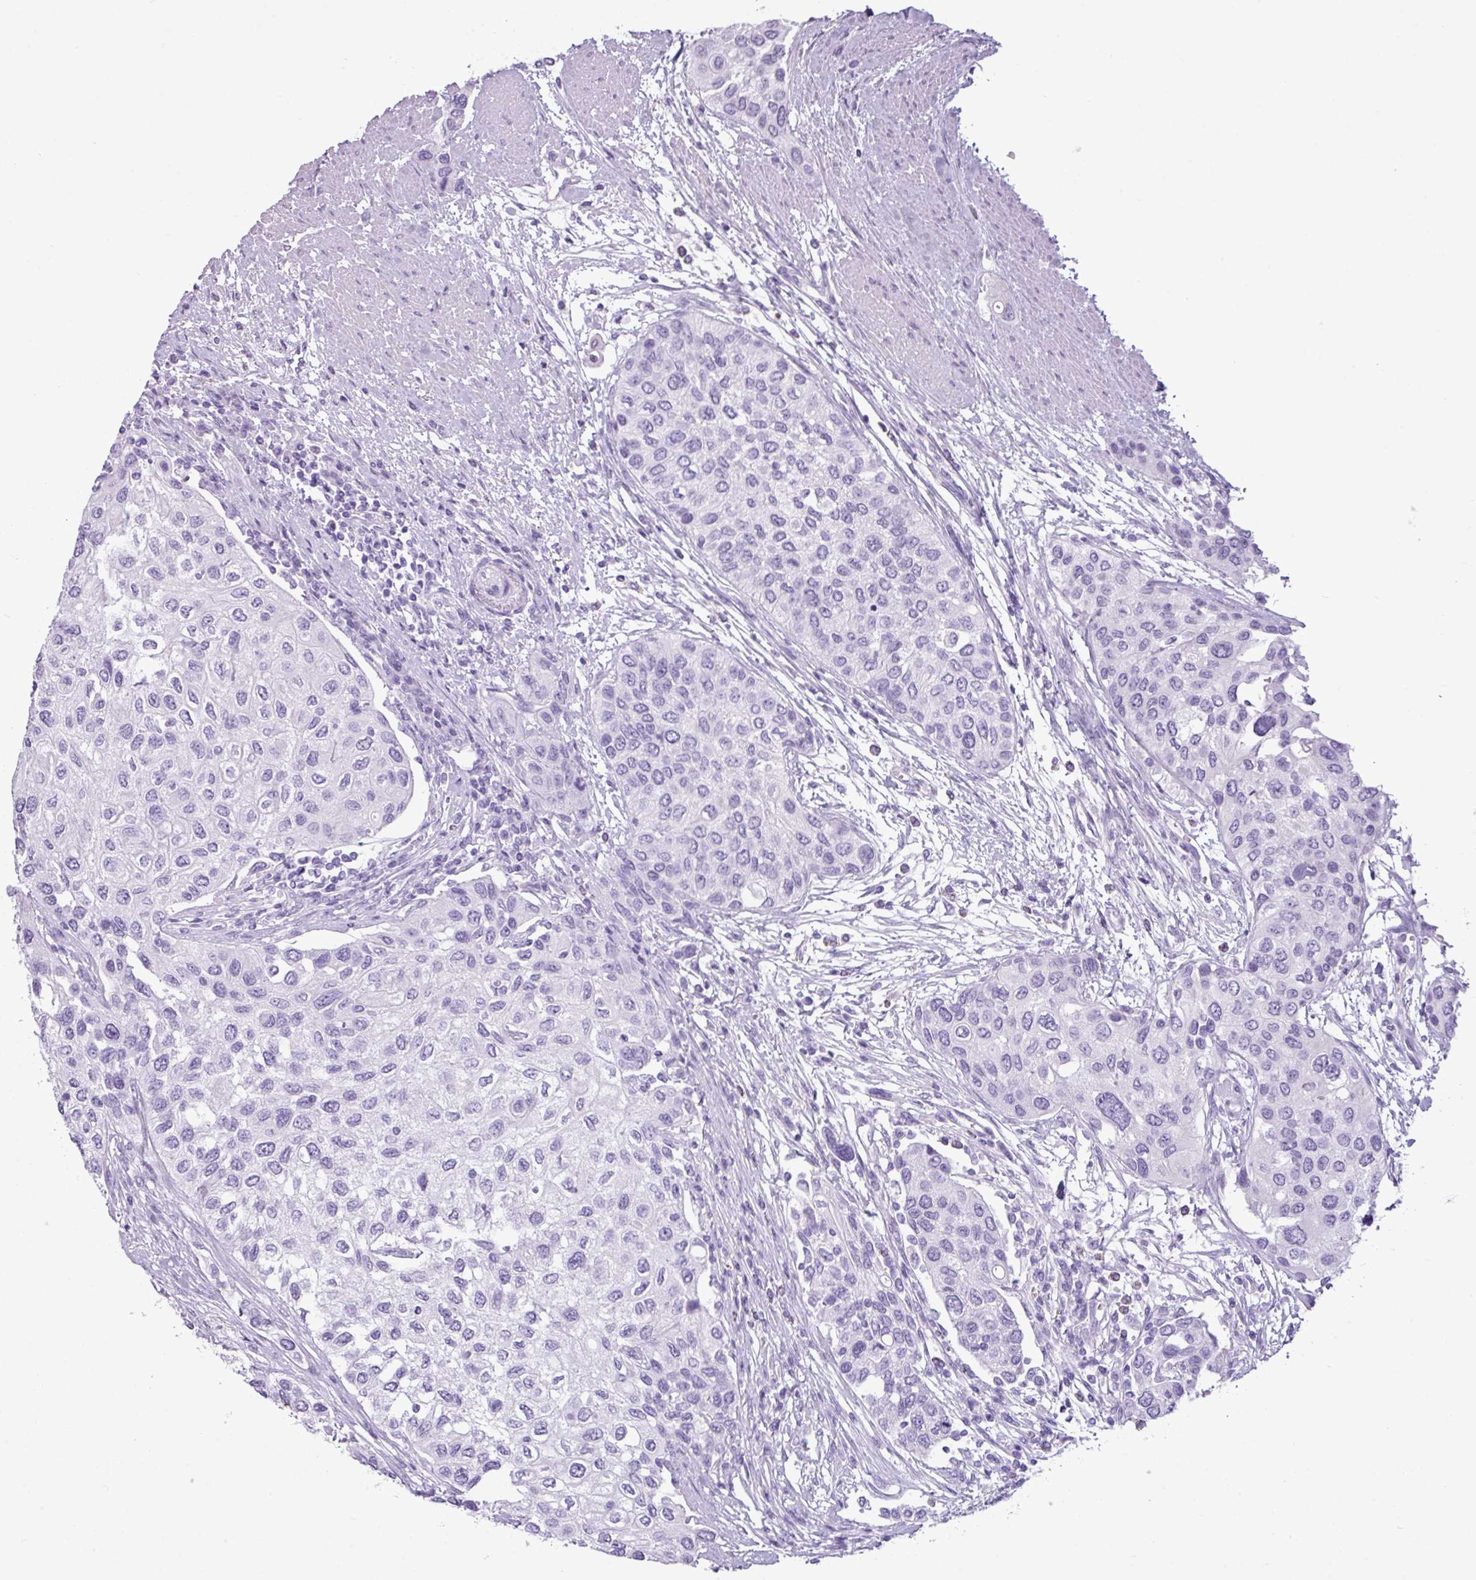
{"staining": {"intensity": "negative", "quantity": "none", "location": "none"}, "tissue": "urothelial cancer", "cell_type": "Tumor cells", "image_type": "cancer", "snomed": [{"axis": "morphology", "description": "Normal tissue, NOS"}, {"axis": "morphology", "description": "Urothelial carcinoma, High grade"}, {"axis": "topography", "description": "Vascular tissue"}, {"axis": "topography", "description": "Urinary bladder"}], "caption": "IHC image of neoplastic tissue: high-grade urothelial carcinoma stained with DAB displays no significant protein staining in tumor cells.", "gene": "AMY1B", "patient": {"sex": "female", "age": 56}}